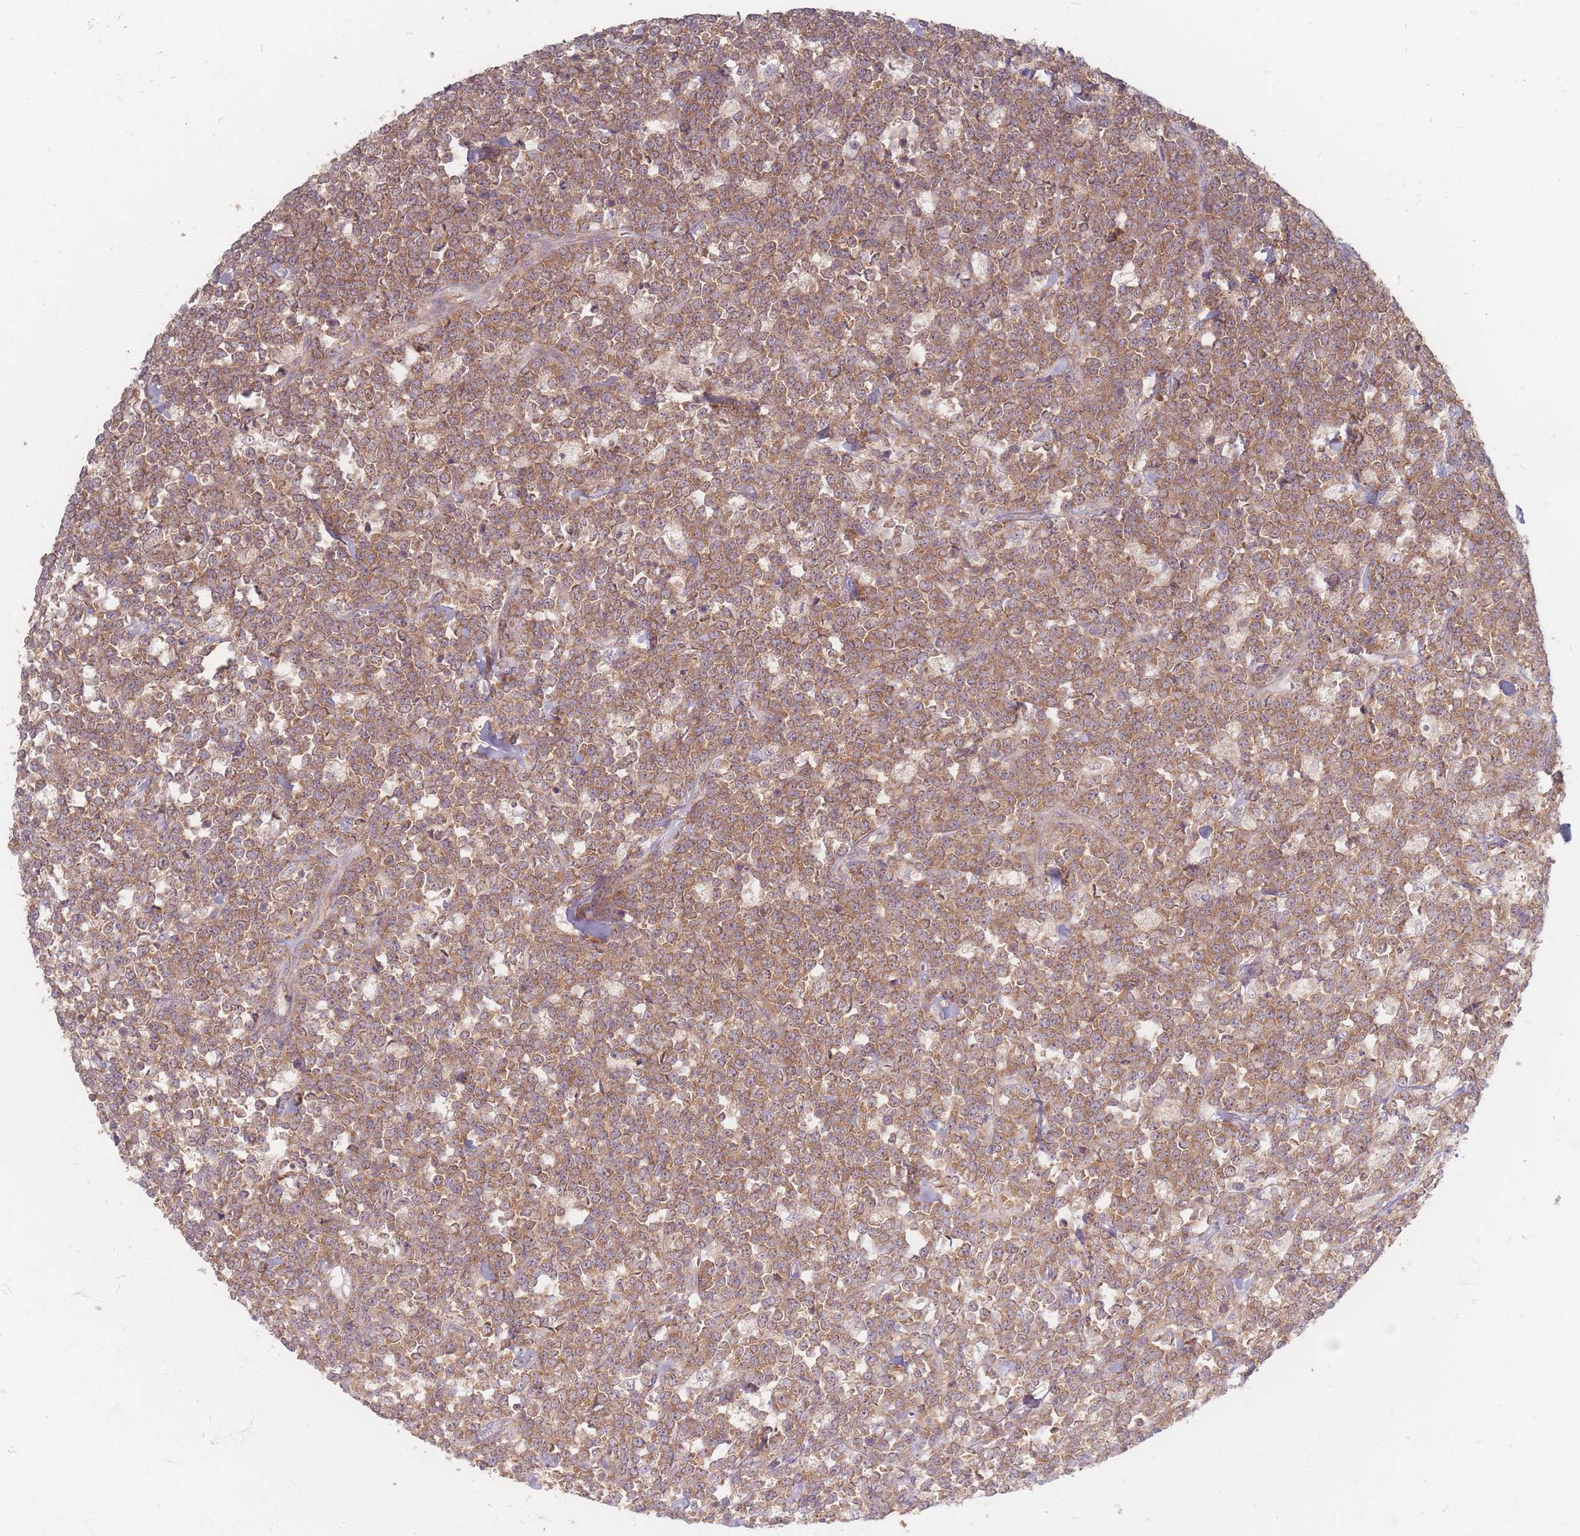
{"staining": {"intensity": "moderate", "quantity": ">75%", "location": "cytoplasmic/membranous"}, "tissue": "lymphoma", "cell_type": "Tumor cells", "image_type": "cancer", "snomed": [{"axis": "morphology", "description": "Malignant lymphoma, non-Hodgkin's type, High grade"}, {"axis": "topography", "description": "Small intestine"}], "caption": "DAB (3,3'-diaminobenzidine) immunohistochemical staining of malignant lymphoma, non-Hodgkin's type (high-grade) reveals moderate cytoplasmic/membranous protein expression in approximately >75% of tumor cells.", "gene": "SMIM14", "patient": {"sex": "male", "age": 8}}